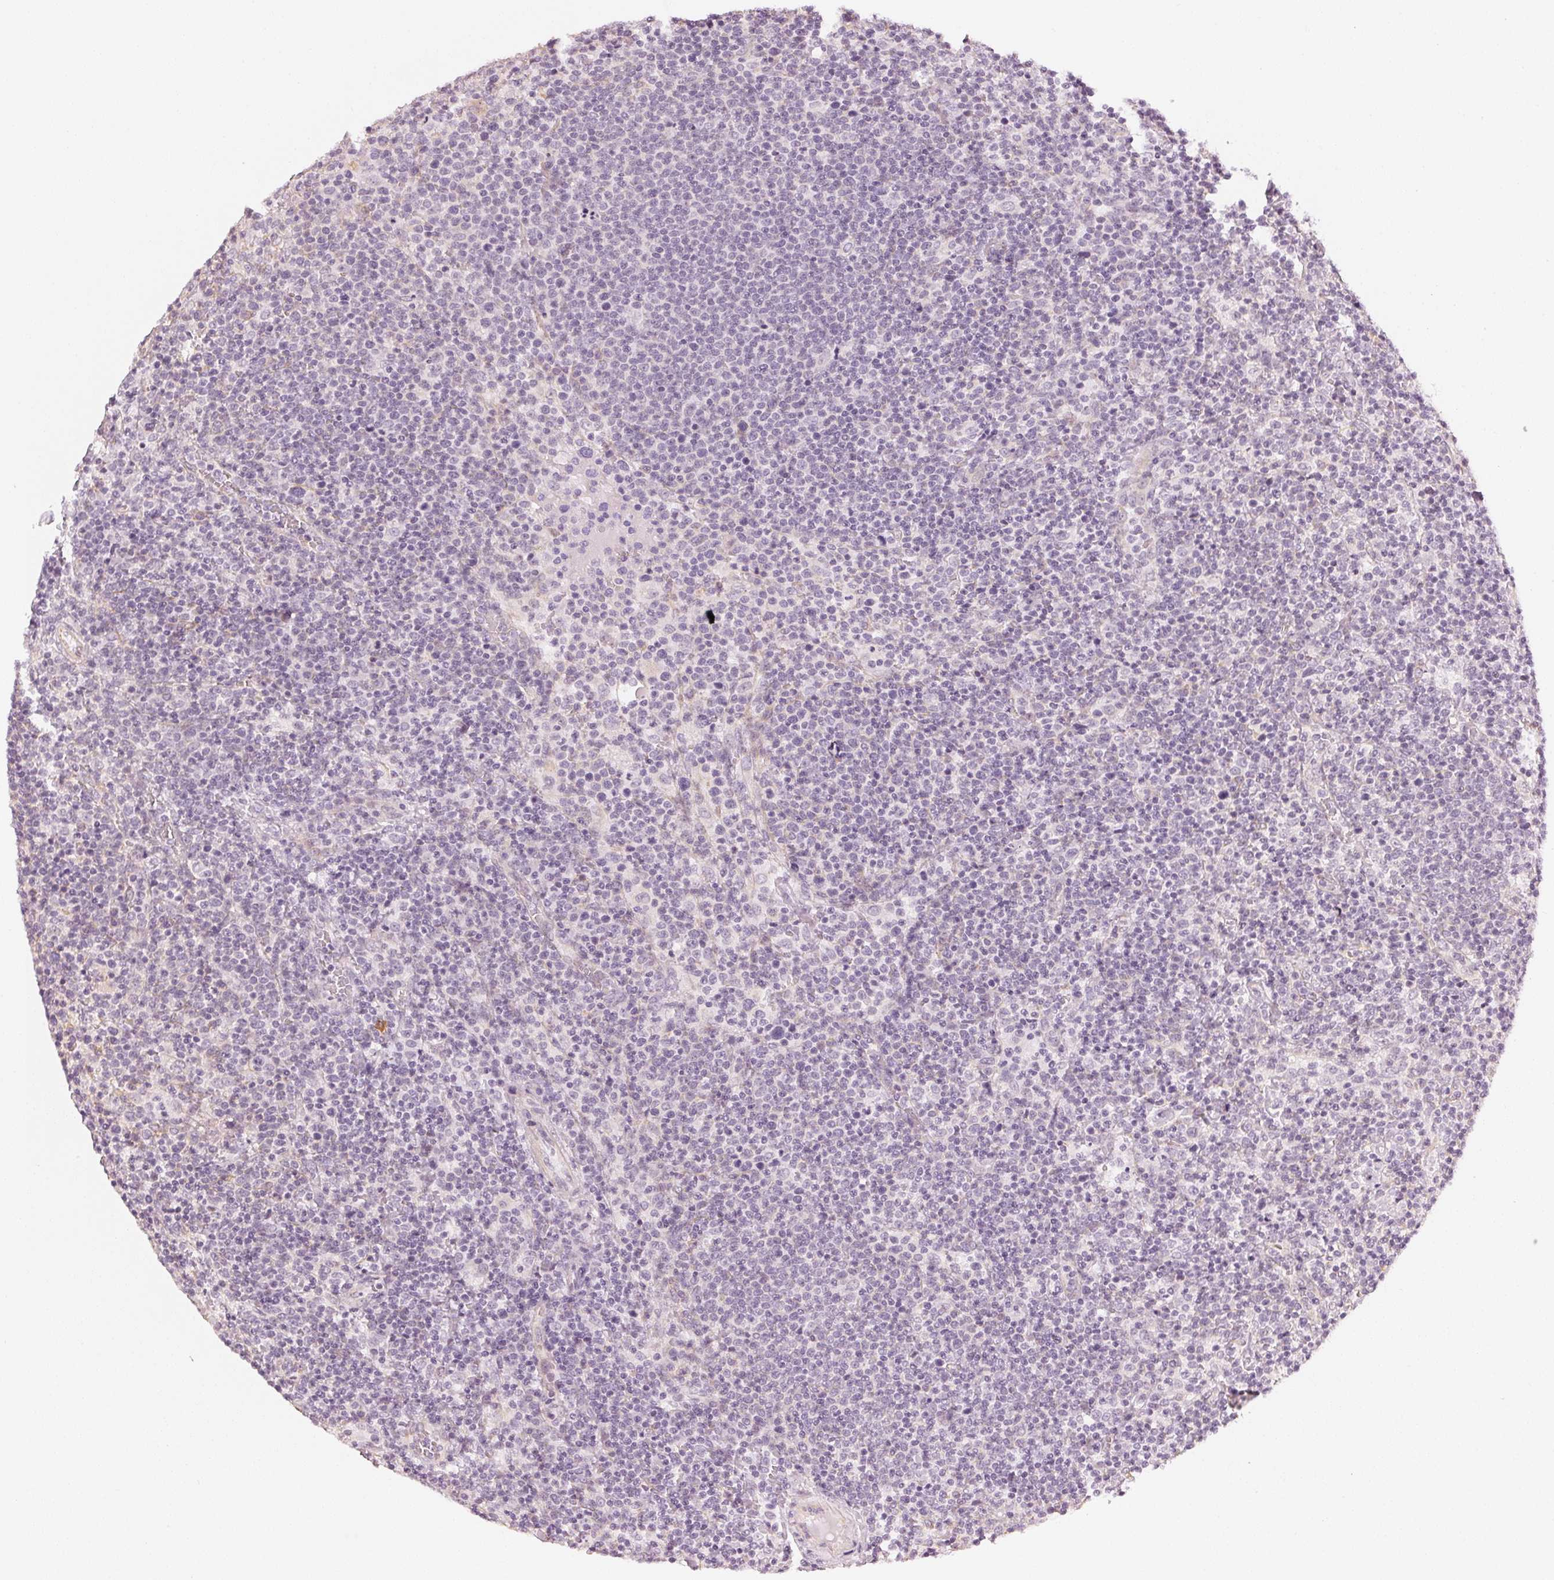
{"staining": {"intensity": "negative", "quantity": "none", "location": "none"}, "tissue": "lymphoma", "cell_type": "Tumor cells", "image_type": "cancer", "snomed": [{"axis": "morphology", "description": "Malignant lymphoma, non-Hodgkin's type, High grade"}, {"axis": "topography", "description": "Lymph node"}], "caption": "DAB (3,3'-diaminobenzidine) immunohistochemical staining of human lymphoma demonstrates no significant expression in tumor cells.", "gene": "APLP1", "patient": {"sex": "male", "age": 61}}